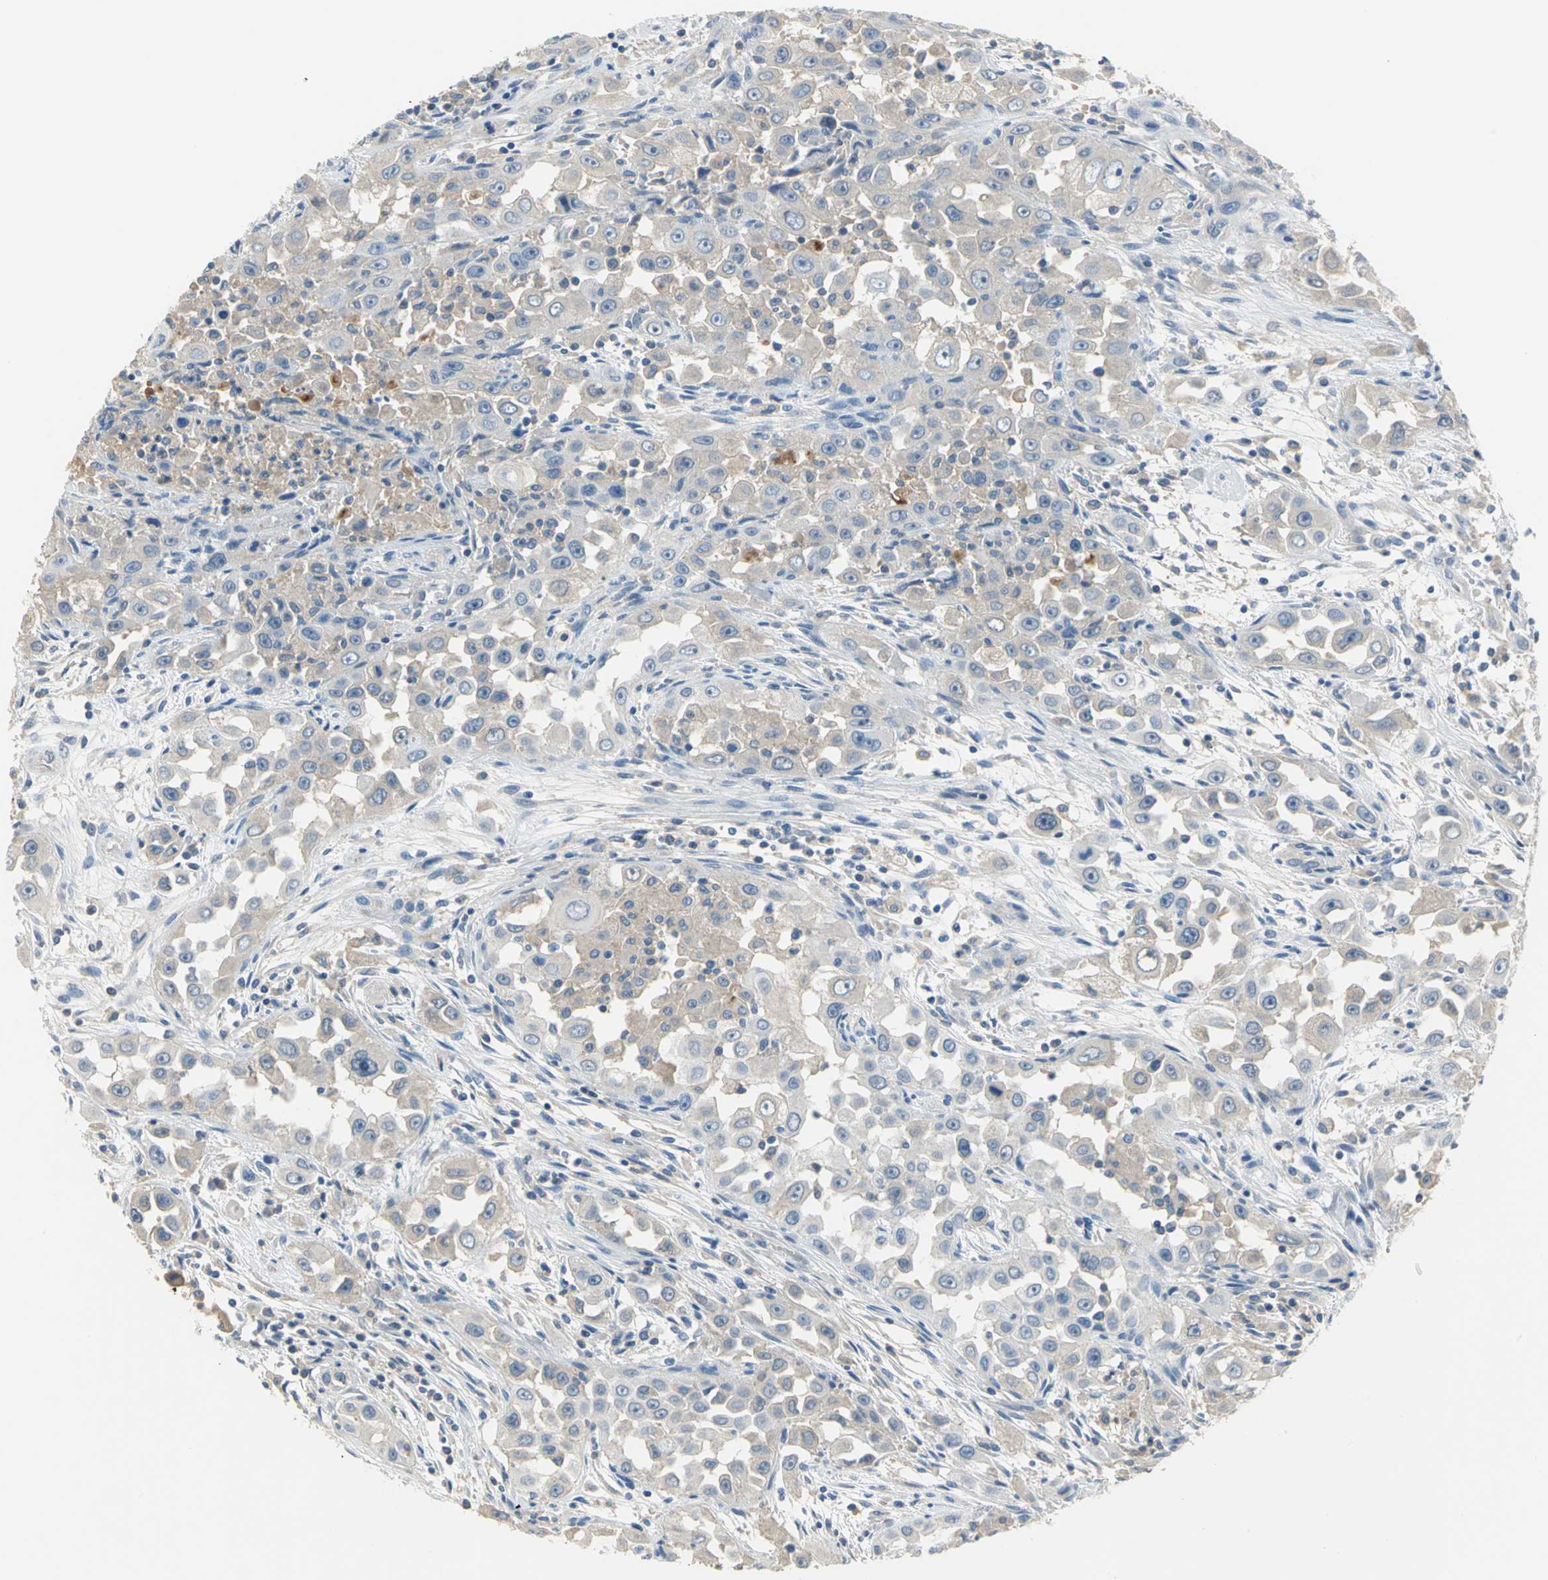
{"staining": {"intensity": "weak", "quantity": ">75%", "location": "cytoplasmic/membranous"}, "tissue": "head and neck cancer", "cell_type": "Tumor cells", "image_type": "cancer", "snomed": [{"axis": "morphology", "description": "Carcinoma, NOS"}, {"axis": "topography", "description": "Head-Neck"}], "caption": "Immunohistochemical staining of human head and neck cancer exhibits low levels of weak cytoplasmic/membranous protein staining in approximately >75% of tumor cells.", "gene": "ZIC1", "patient": {"sex": "male", "age": 87}}